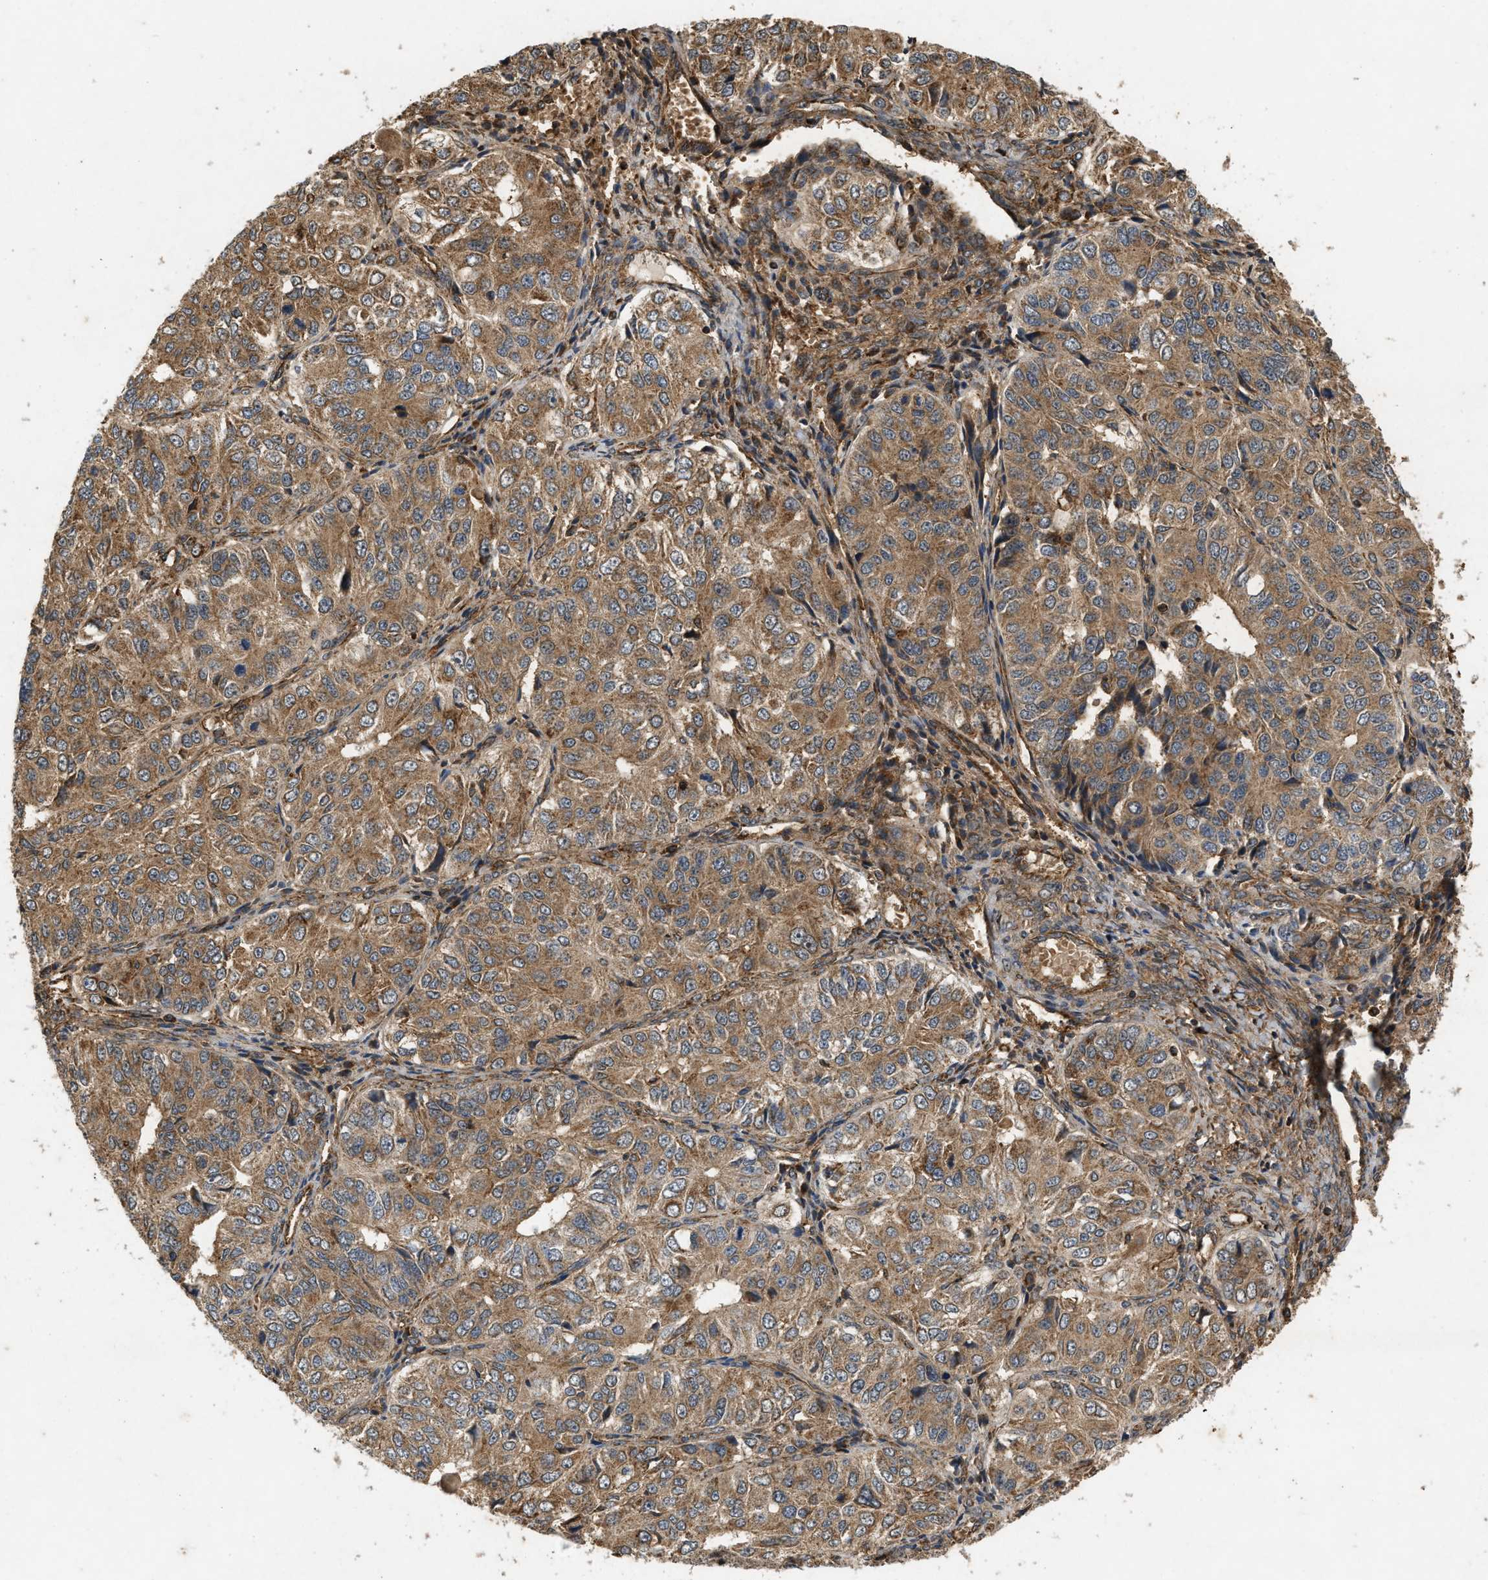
{"staining": {"intensity": "moderate", "quantity": ">75%", "location": "cytoplasmic/membranous"}, "tissue": "ovarian cancer", "cell_type": "Tumor cells", "image_type": "cancer", "snomed": [{"axis": "morphology", "description": "Carcinoma, endometroid"}, {"axis": "topography", "description": "Ovary"}], "caption": "This photomicrograph demonstrates IHC staining of ovarian cancer (endometroid carcinoma), with medium moderate cytoplasmic/membranous expression in approximately >75% of tumor cells.", "gene": "GNB4", "patient": {"sex": "female", "age": 51}}